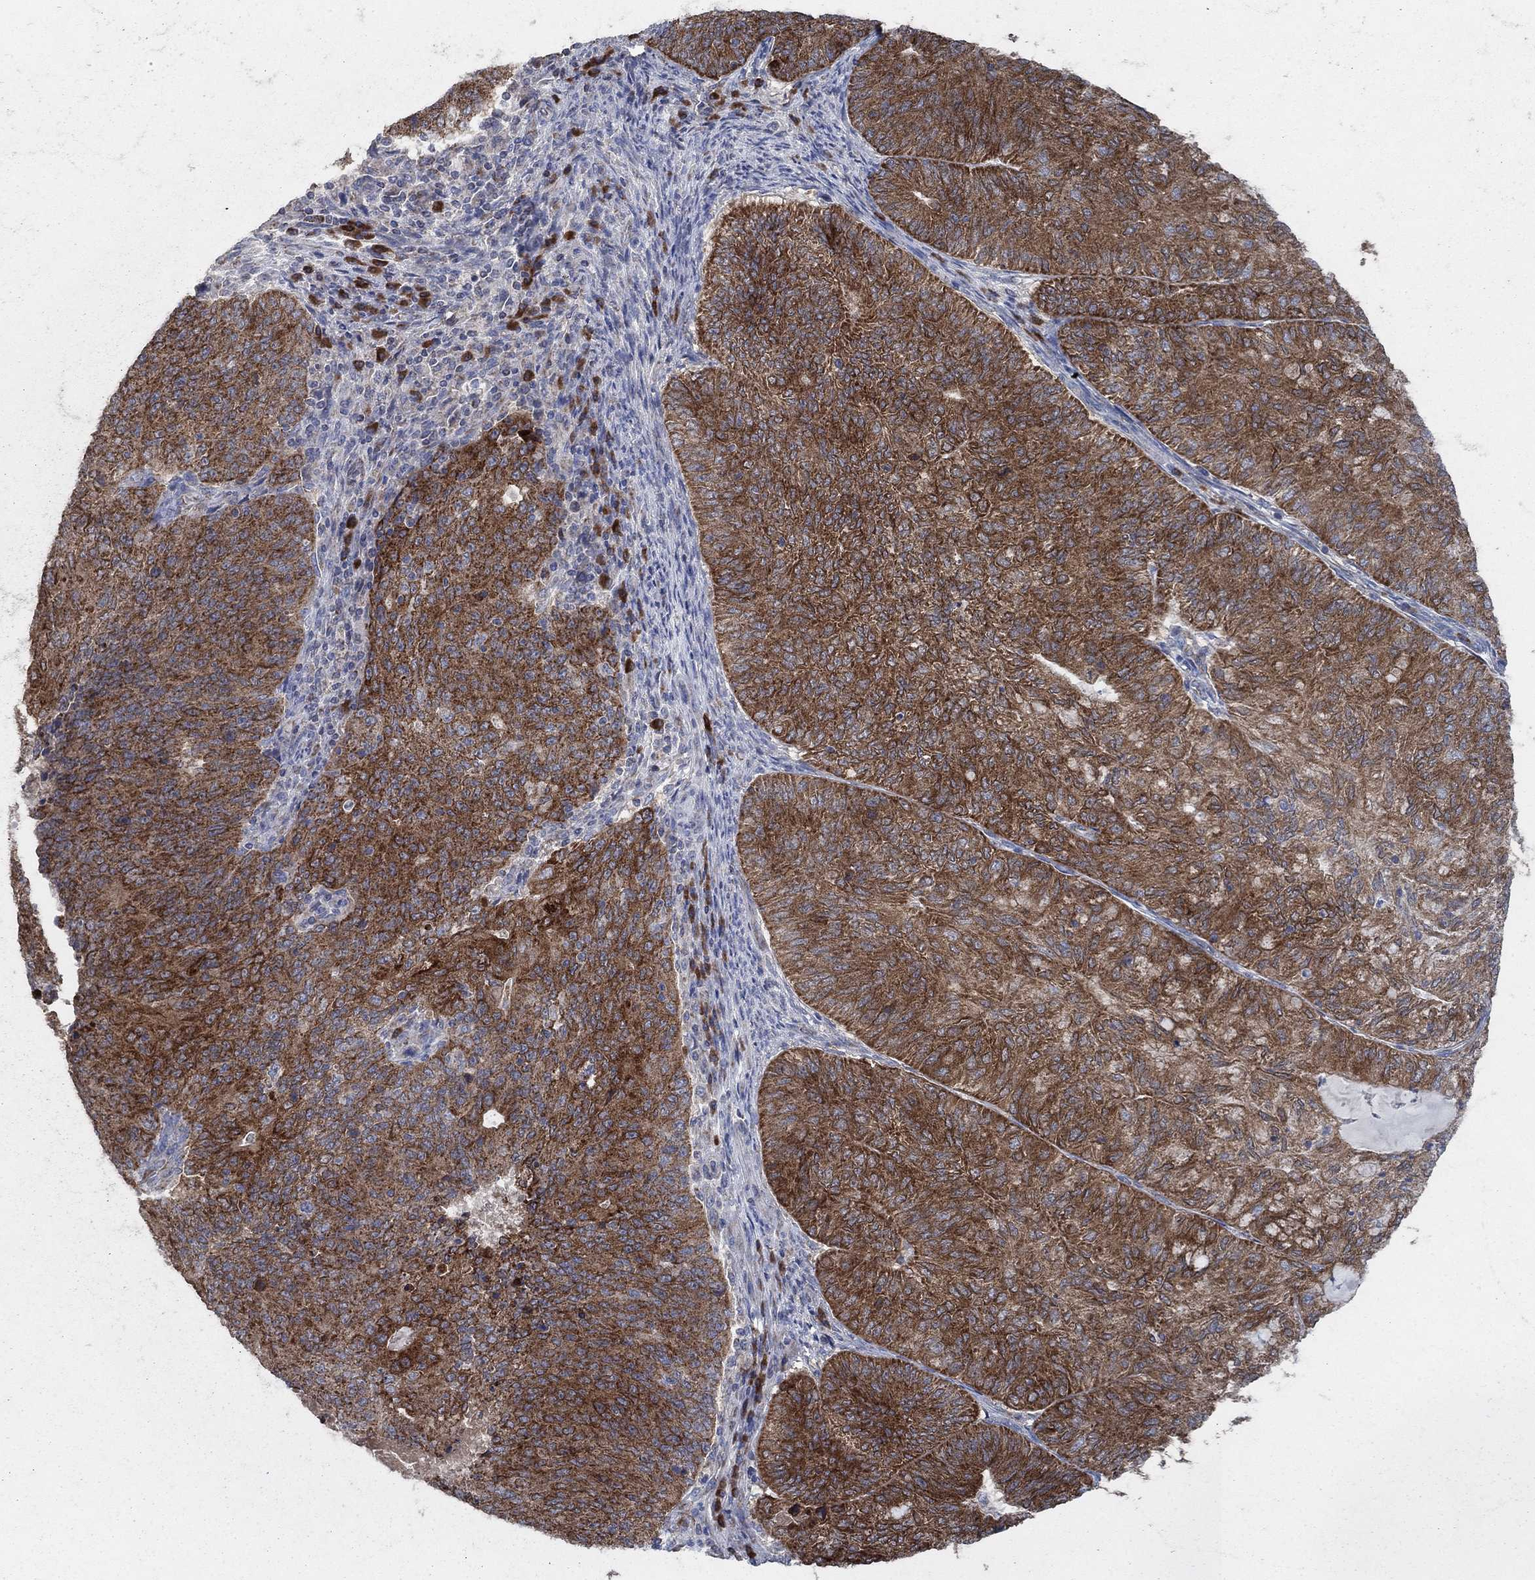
{"staining": {"intensity": "strong", "quantity": ">75%", "location": "cytoplasmic/membranous"}, "tissue": "endometrial cancer", "cell_type": "Tumor cells", "image_type": "cancer", "snomed": [{"axis": "morphology", "description": "Adenocarcinoma, NOS"}, {"axis": "topography", "description": "Endometrium"}], "caption": "This micrograph displays endometrial cancer (adenocarcinoma) stained with immunohistochemistry to label a protein in brown. The cytoplasmic/membranous of tumor cells show strong positivity for the protein. Nuclei are counter-stained blue.", "gene": "HID1", "patient": {"sex": "female", "age": 82}}